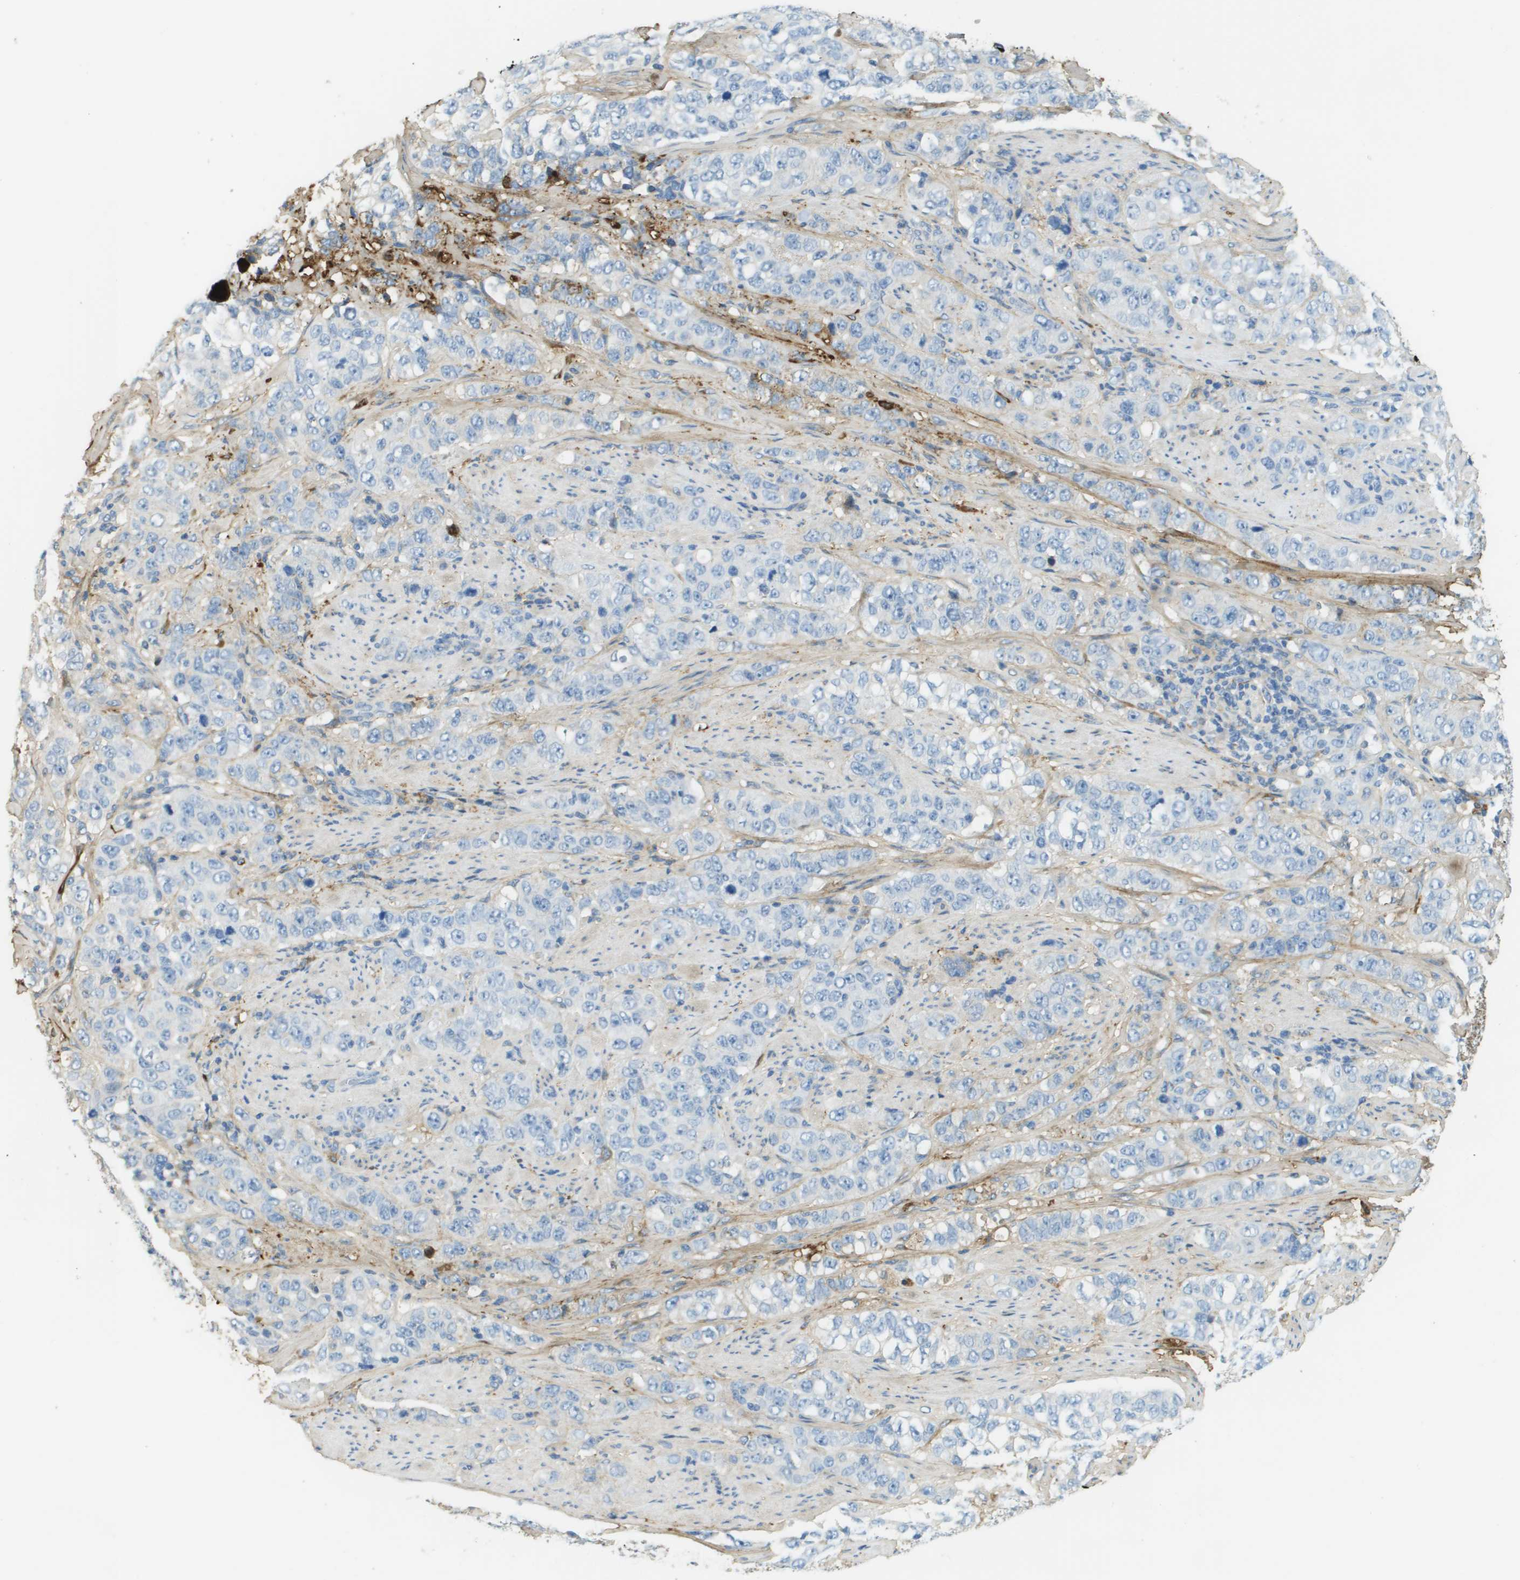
{"staining": {"intensity": "negative", "quantity": "none", "location": "none"}, "tissue": "stomach cancer", "cell_type": "Tumor cells", "image_type": "cancer", "snomed": [{"axis": "morphology", "description": "Adenocarcinoma, NOS"}, {"axis": "topography", "description": "Stomach"}], "caption": "Tumor cells are negative for protein expression in human stomach adenocarcinoma. (Immunohistochemistry (ihc), brightfield microscopy, high magnification).", "gene": "DCN", "patient": {"sex": "male", "age": 48}}